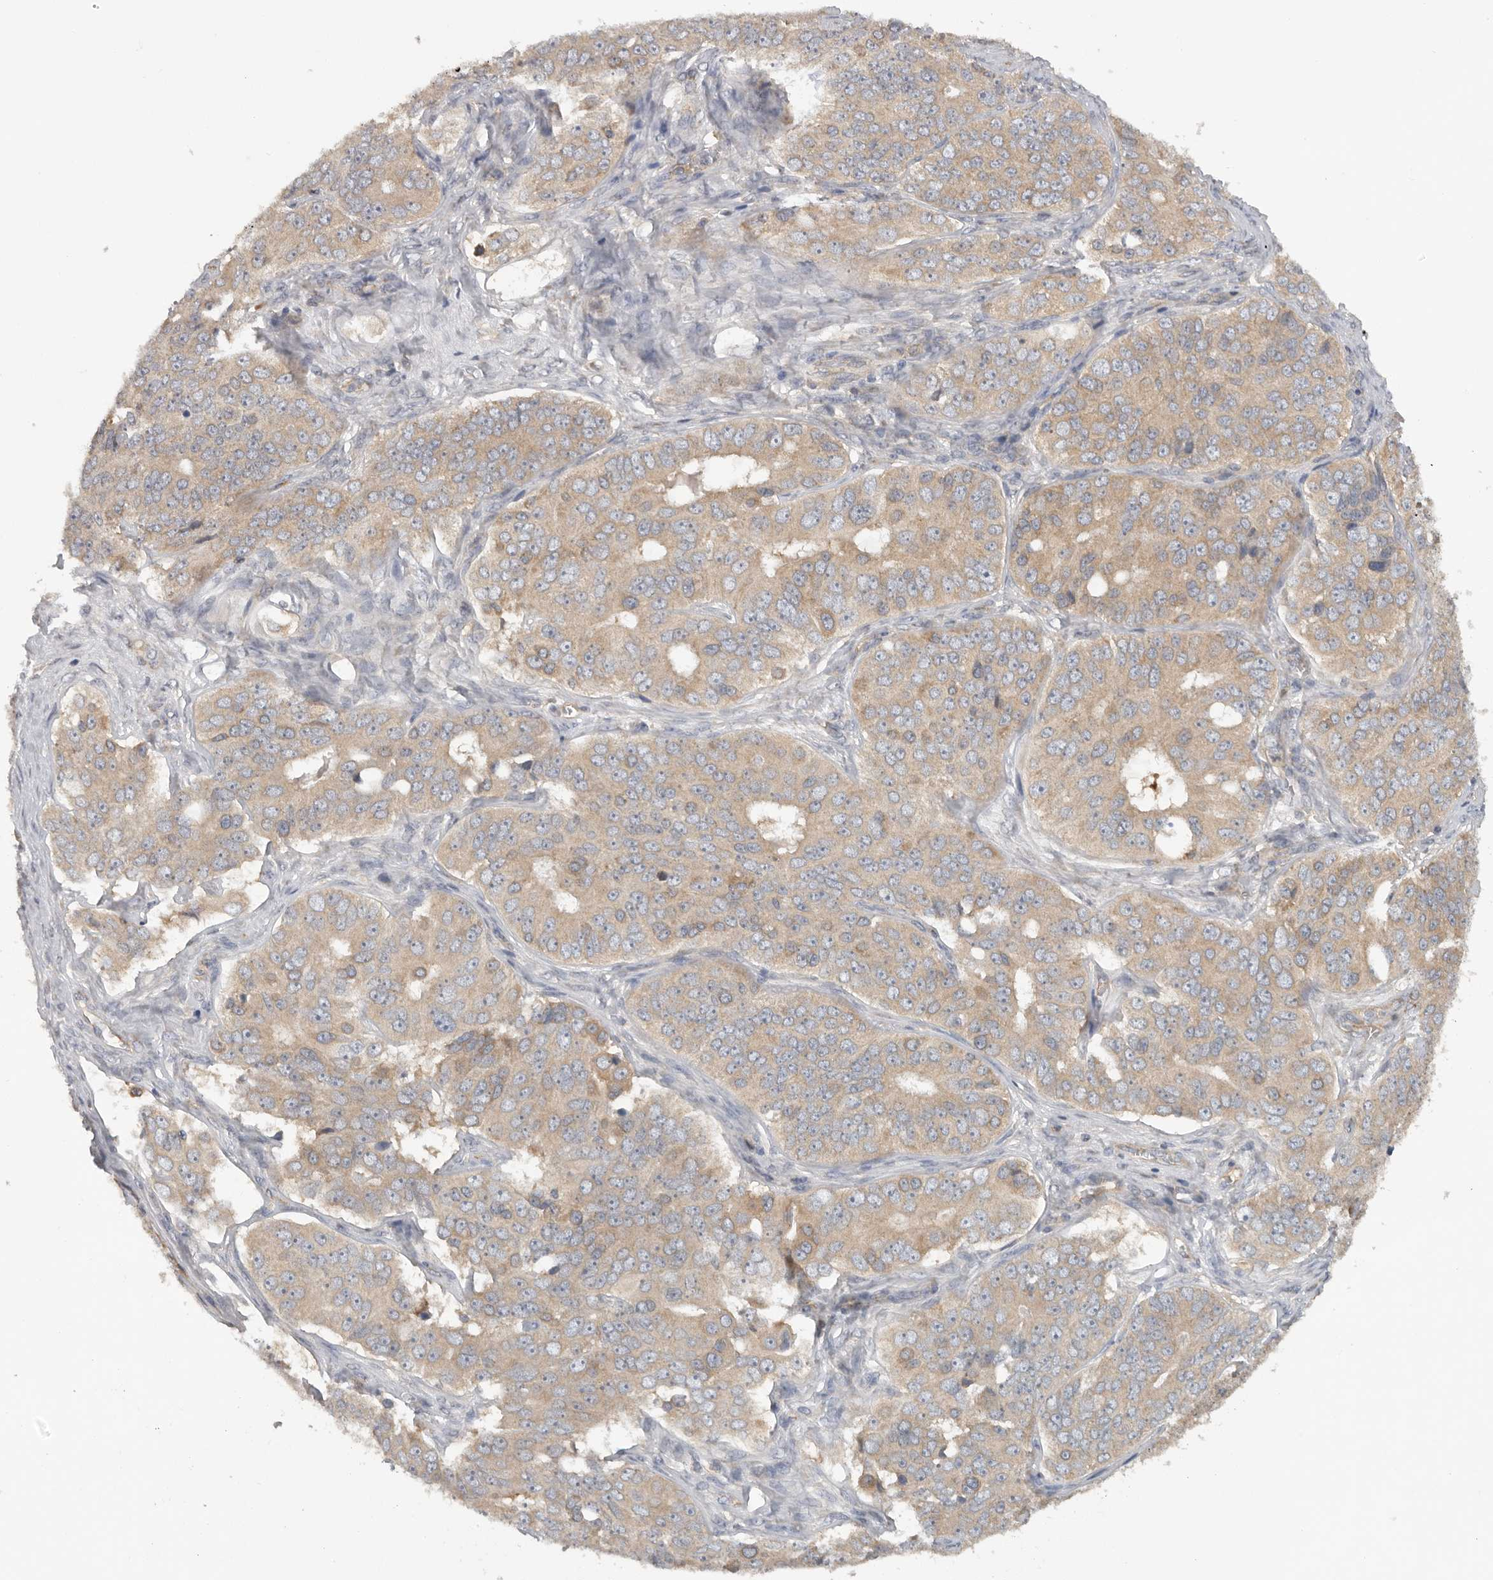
{"staining": {"intensity": "weak", "quantity": ">75%", "location": "cytoplasmic/membranous"}, "tissue": "ovarian cancer", "cell_type": "Tumor cells", "image_type": "cancer", "snomed": [{"axis": "morphology", "description": "Carcinoma, endometroid"}, {"axis": "topography", "description": "Ovary"}], "caption": "Tumor cells display low levels of weak cytoplasmic/membranous positivity in approximately >75% of cells in ovarian cancer.", "gene": "PPP1R42", "patient": {"sex": "female", "age": 51}}